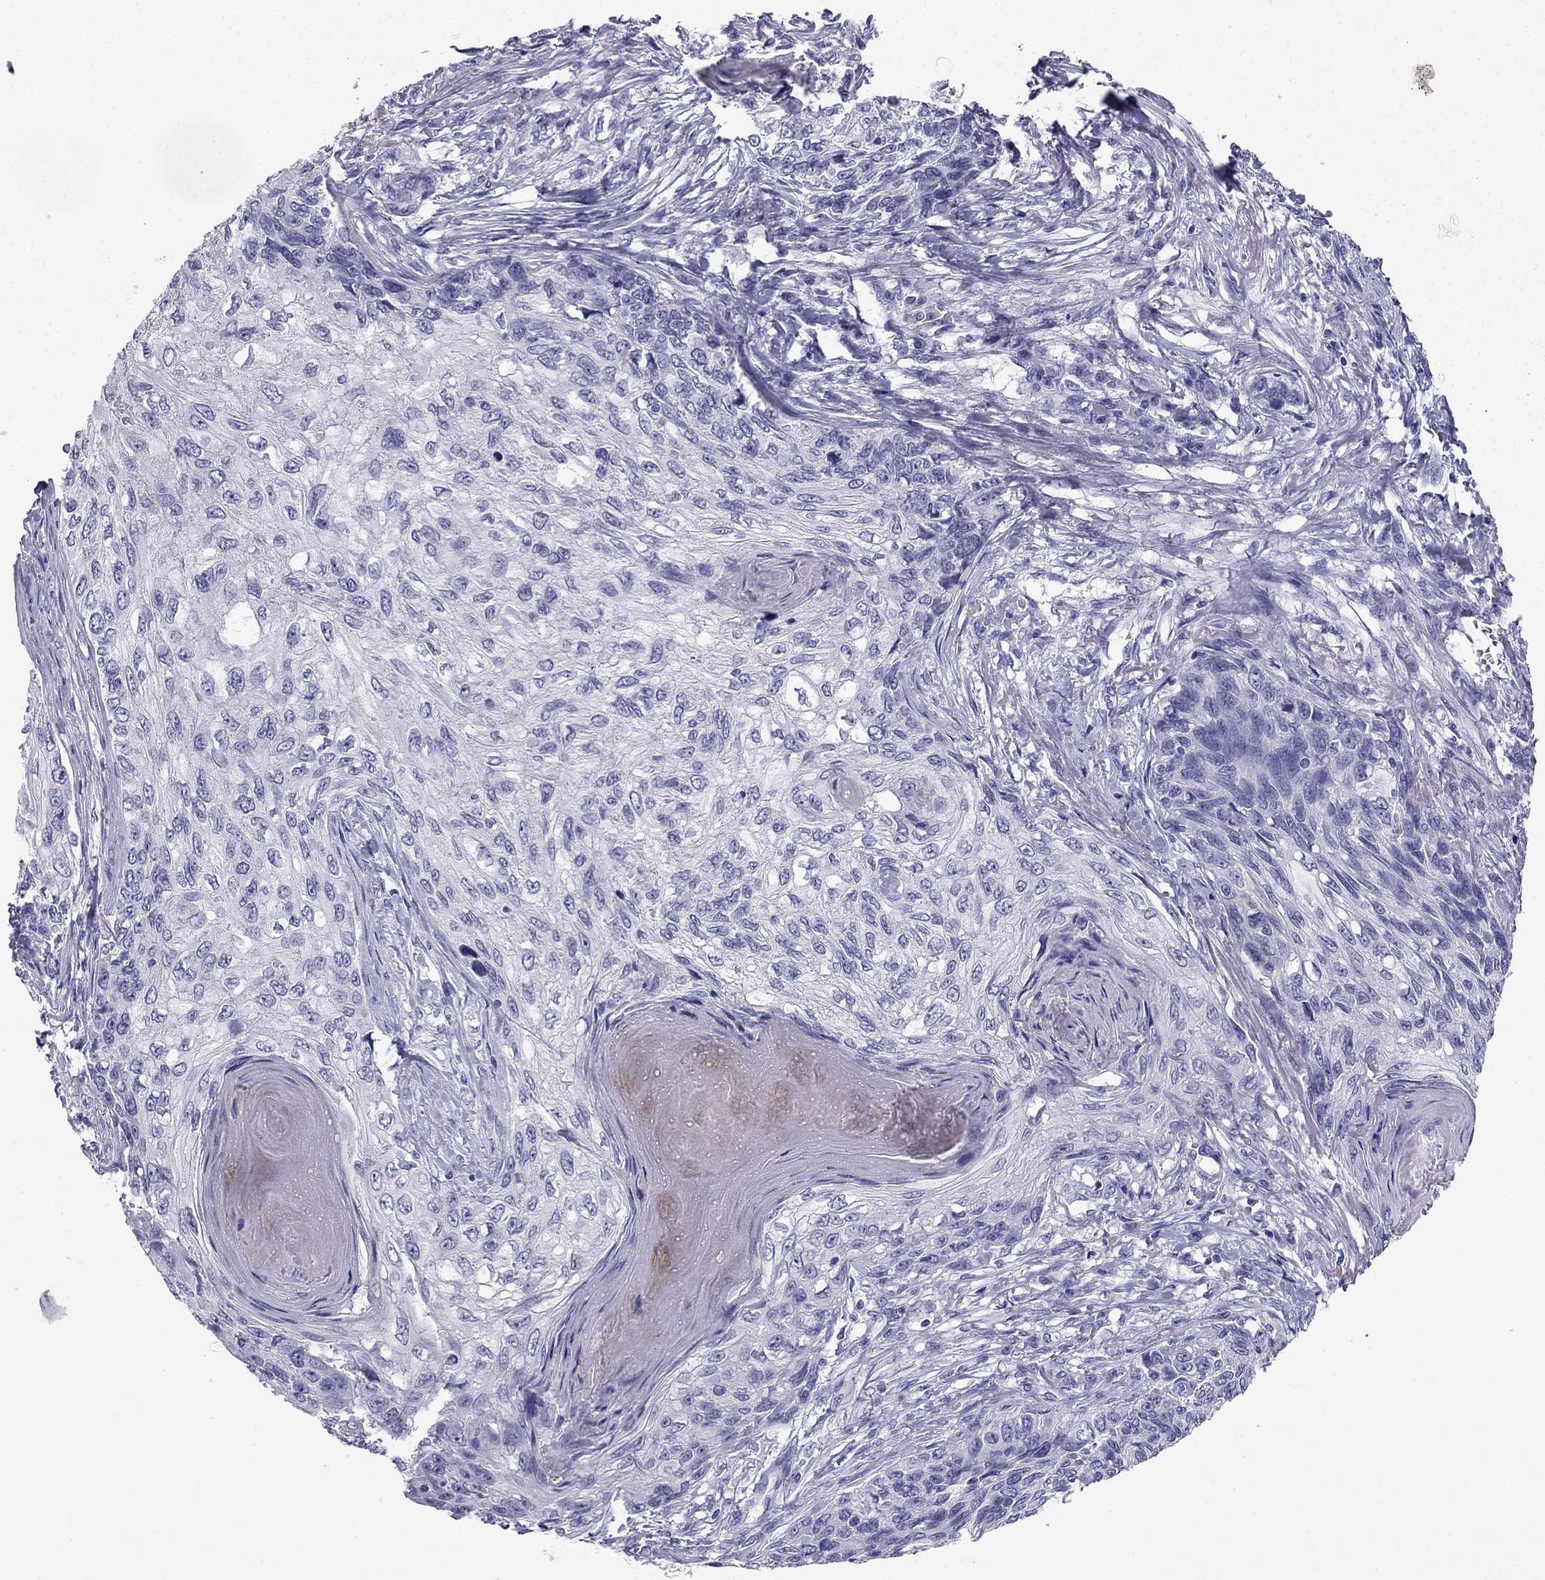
{"staining": {"intensity": "negative", "quantity": "none", "location": "none"}, "tissue": "skin cancer", "cell_type": "Tumor cells", "image_type": "cancer", "snomed": [{"axis": "morphology", "description": "Squamous cell carcinoma, NOS"}, {"axis": "topography", "description": "Skin"}], "caption": "Human skin cancer (squamous cell carcinoma) stained for a protein using IHC exhibits no expression in tumor cells.", "gene": "NPTX1", "patient": {"sex": "male", "age": 92}}